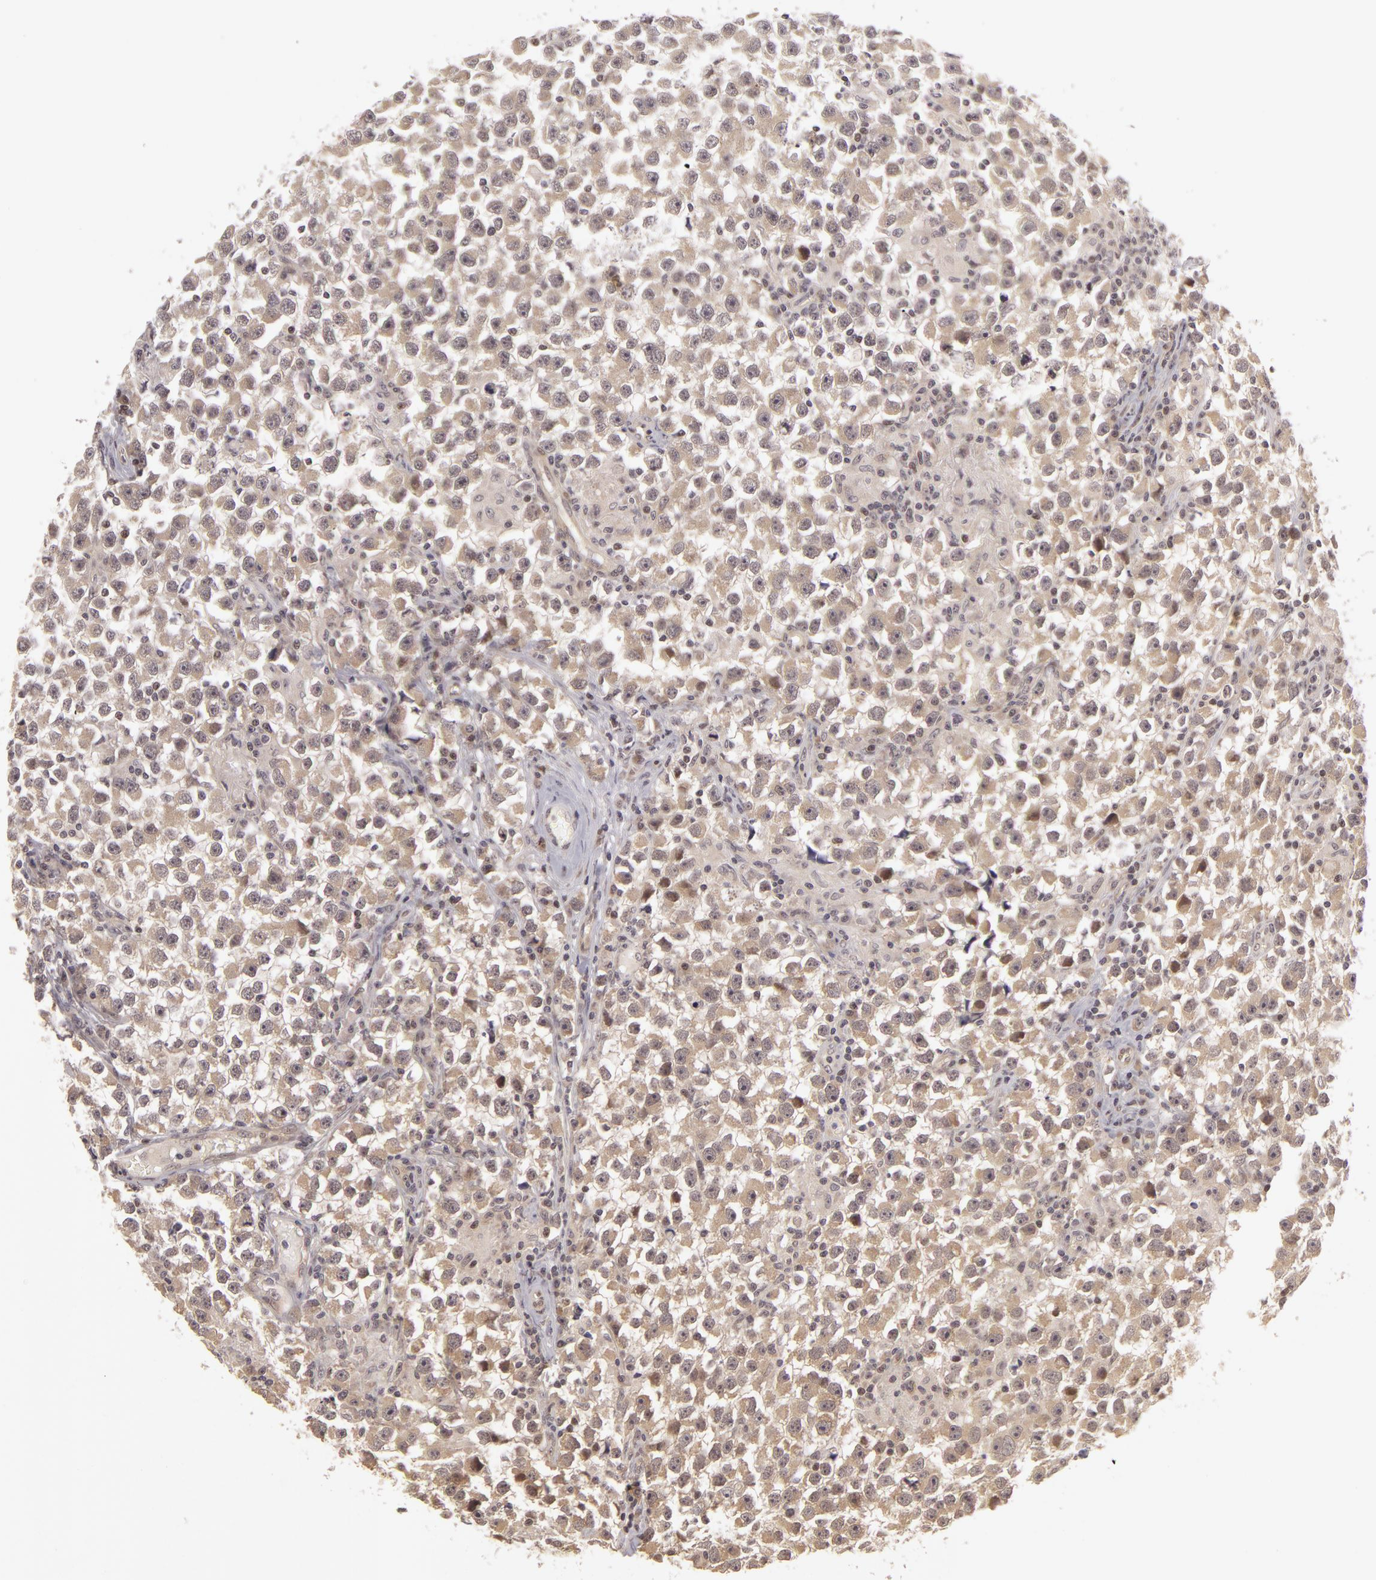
{"staining": {"intensity": "weak", "quantity": ">75%", "location": "cytoplasmic/membranous"}, "tissue": "testis cancer", "cell_type": "Tumor cells", "image_type": "cancer", "snomed": [{"axis": "morphology", "description": "Seminoma, NOS"}, {"axis": "topography", "description": "Testis"}], "caption": "Protein staining reveals weak cytoplasmic/membranous staining in about >75% of tumor cells in seminoma (testis).", "gene": "ZNF133", "patient": {"sex": "male", "age": 33}}